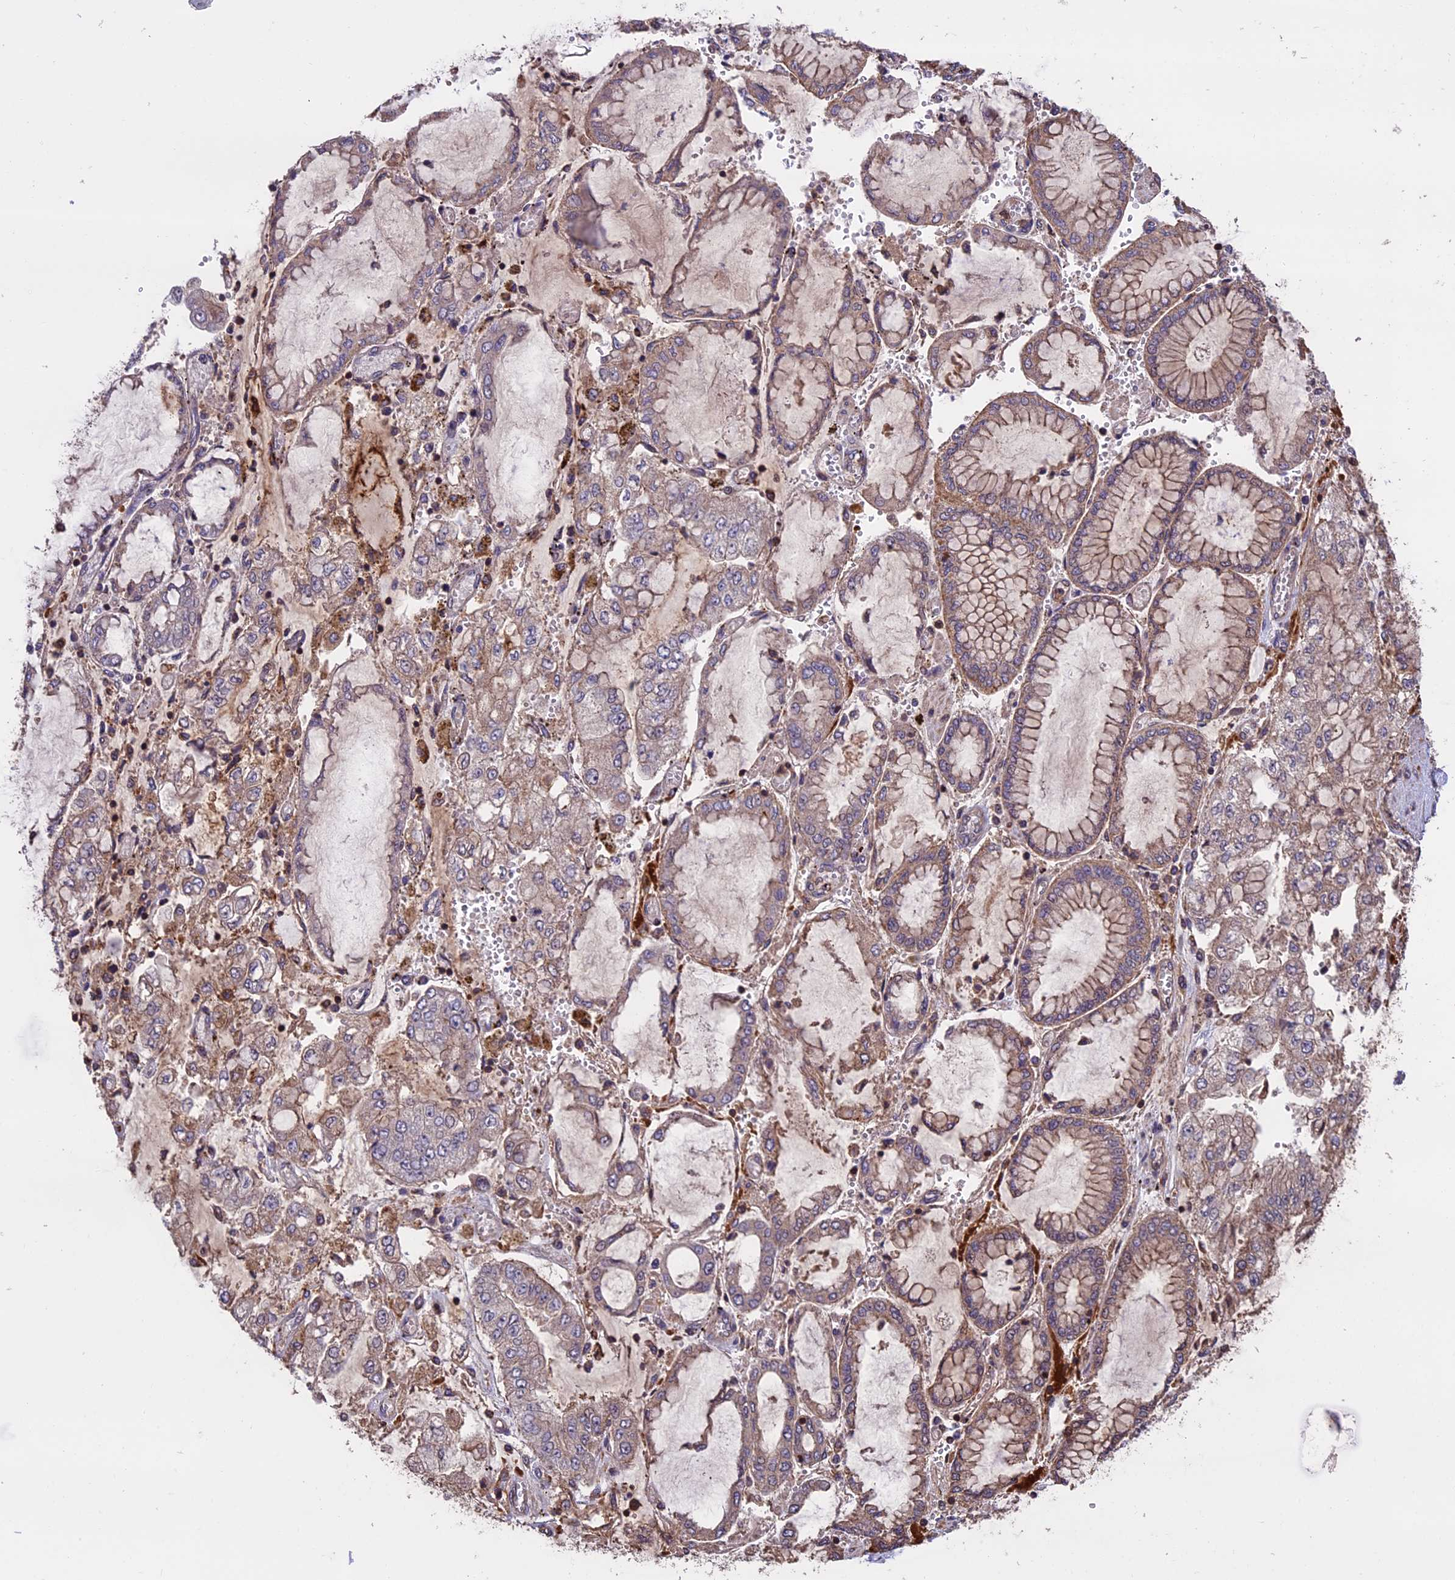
{"staining": {"intensity": "weak", "quantity": ">75%", "location": "cytoplasmic/membranous"}, "tissue": "stomach cancer", "cell_type": "Tumor cells", "image_type": "cancer", "snomed": [{"axis": "morphology", "description": "Adenocarcinoma, NOS"}, {"axis": "topography", "description": "Stomach"}], "caption": "Immunohistochemical staining of stomach cancer shows low levels of weak cytoplasmic/membranous protein staining in approximately >75% of tumor cells.", "gene": "PKD2L2", "patient": {"sex": "male", "age": 76}}